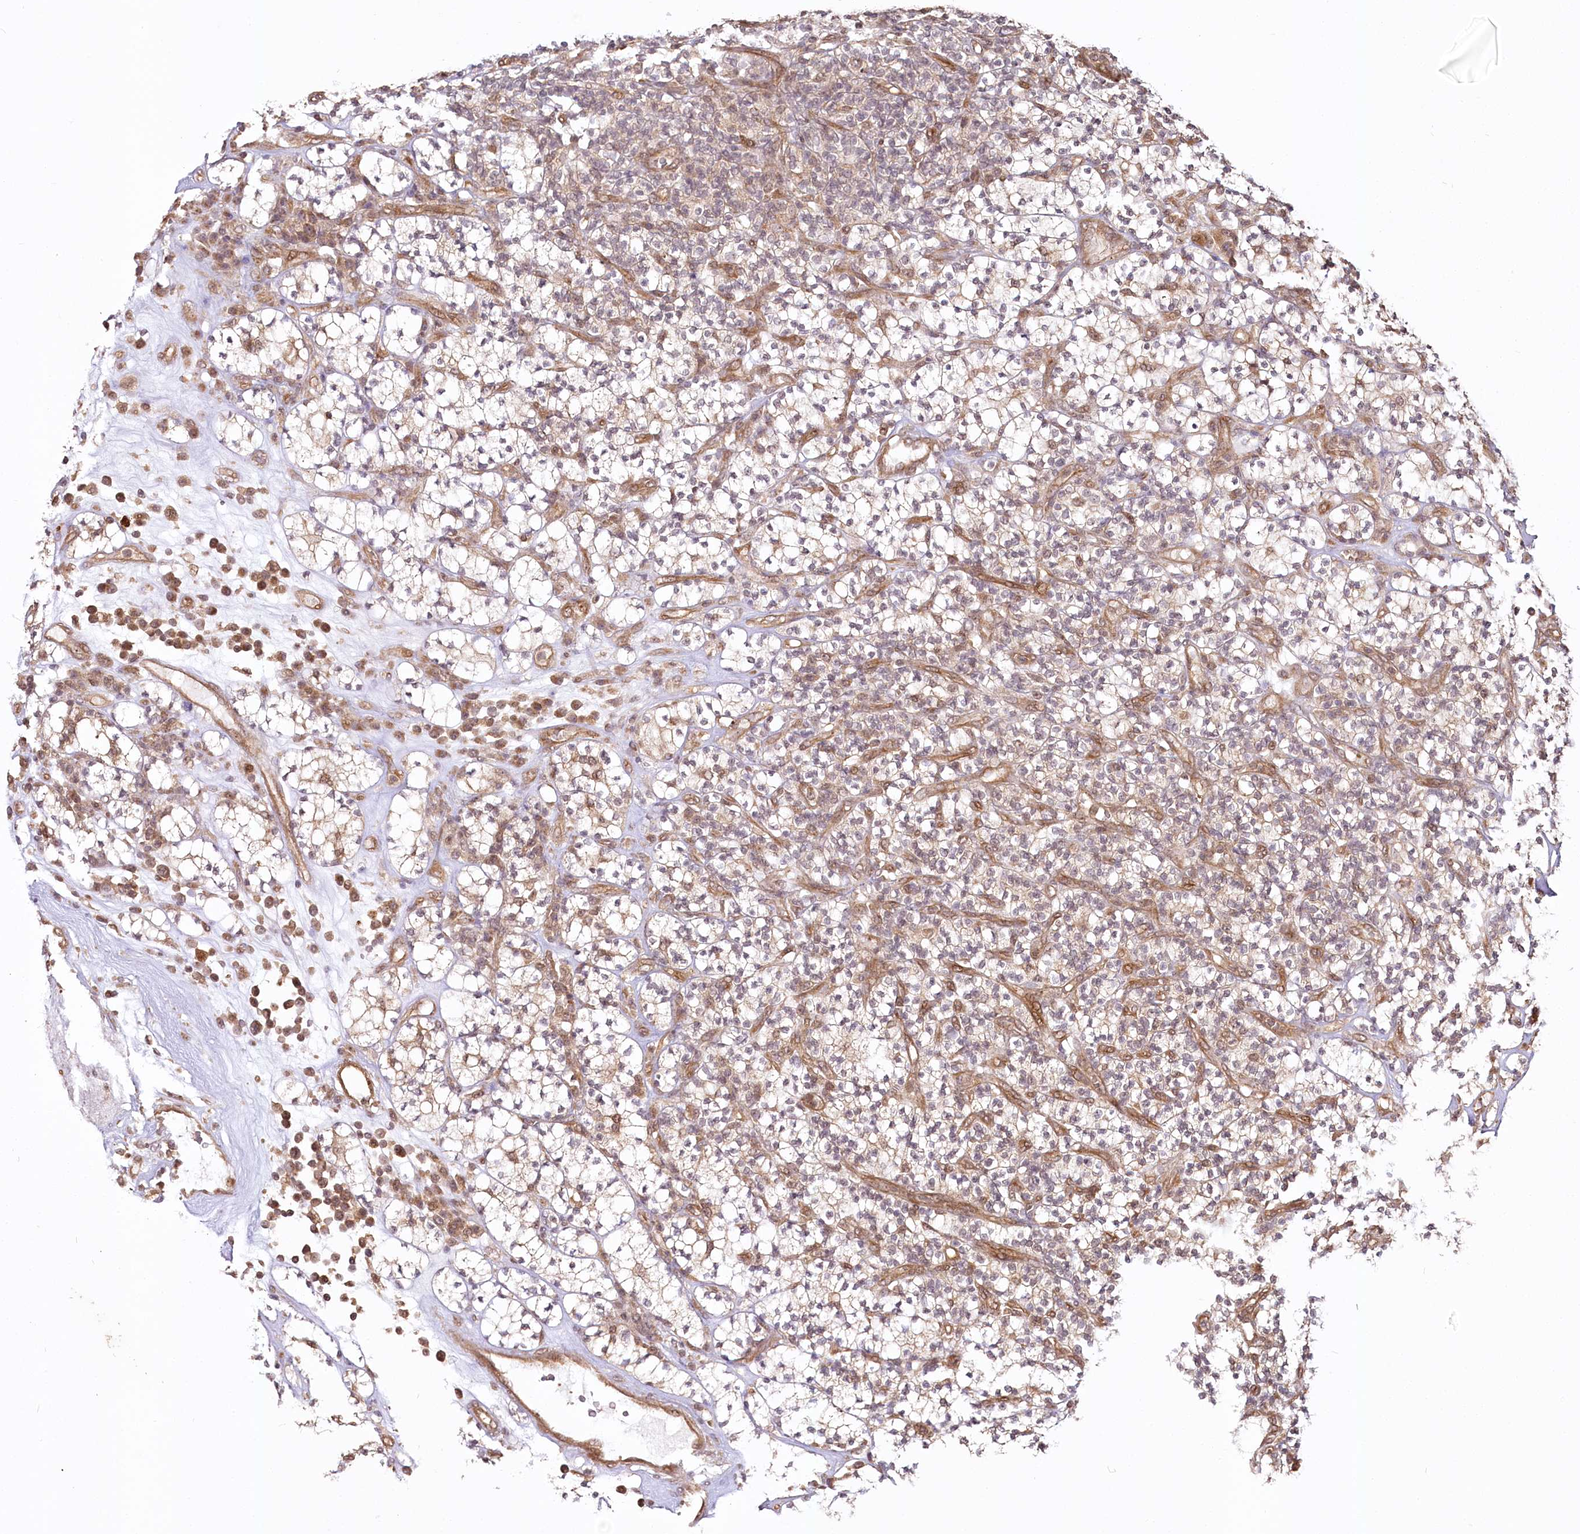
{"staining": {"intensity": "weak", "quantity": ">75%", "location": "cytoplasmic/membranous"}, "tissue": "renal cancer", "cell_type": "Tumor cells", "image_type": "cancer", "snomed": [{"axis": "morphology", "description": "Adenocarcinoma, NOS"}, {"axis": "topography", "description": "Kidney"}], "caption": "High-magnification brightfield microscopy of renal cancer stained with DAB (3,3'-diaminobenzidine) (brown) and counterstained with hematoxylin (blue). tumor cells exhibit weak cytoplasmic/membranous staining is identified in about>75% of cells.", "gene": "R3HDM2", "patient": {"sex": "male", "age": 77}}